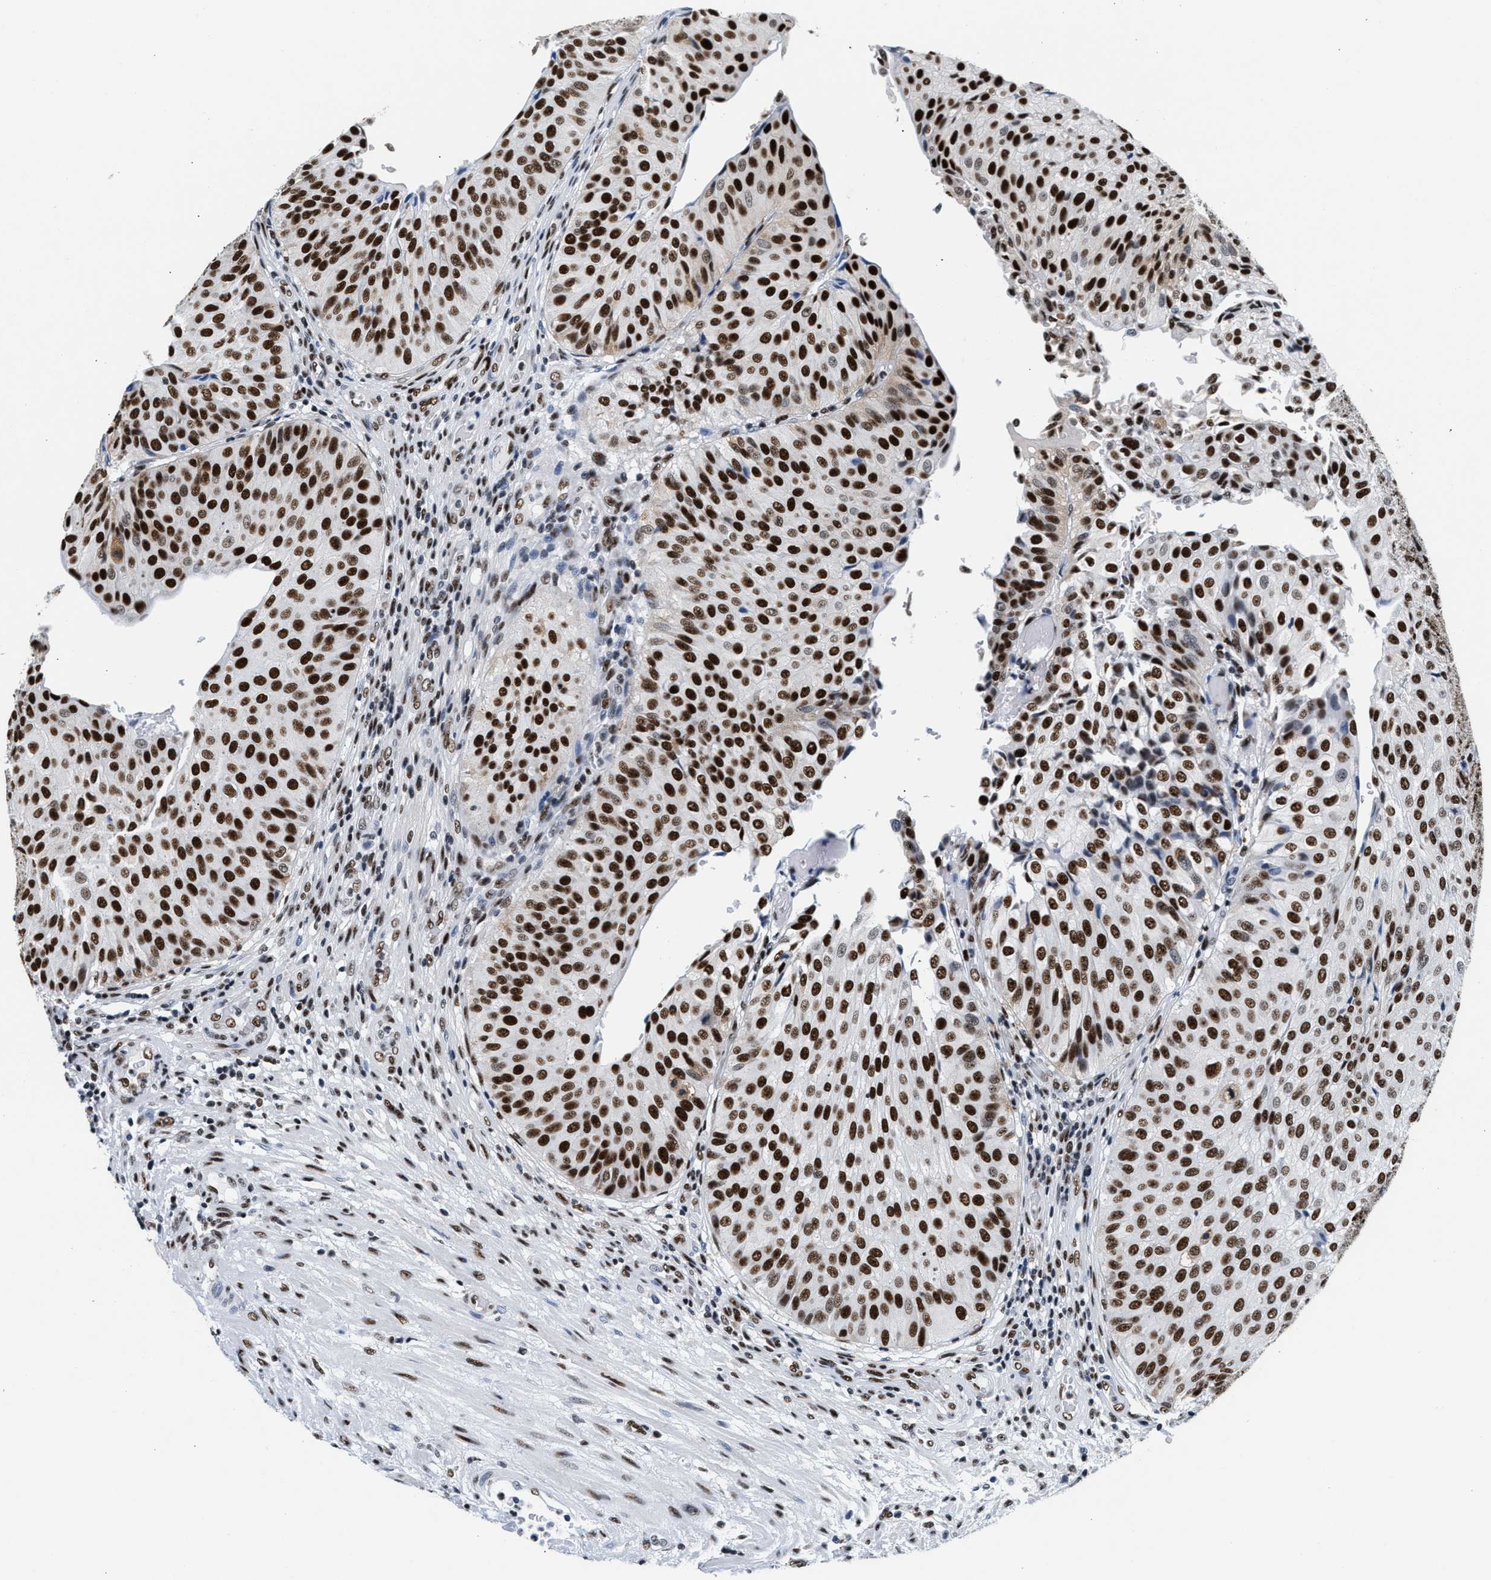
{"staining": {"intensity": "strong", "quantity": ">75%", "location": "nuclear"}, "tissue": "urothelial cancer", "cell_type": "Tumor cells", "image_type": "cancer", "snomed": [{"axis": "morphology", "description": "Urothelial carcinoma, Low grade"}, {"axis": "topography", "description": "Urinary bladder"}], "caption": "High-power microscopy captured an immunohistochemistry micrograph of low-grade urothelial carcinoma, revealing strong nuclear positivity in approximately >75% of tumor cells.", "gene": "RAD50", "patient": {"sex": "male", "age": 67}}